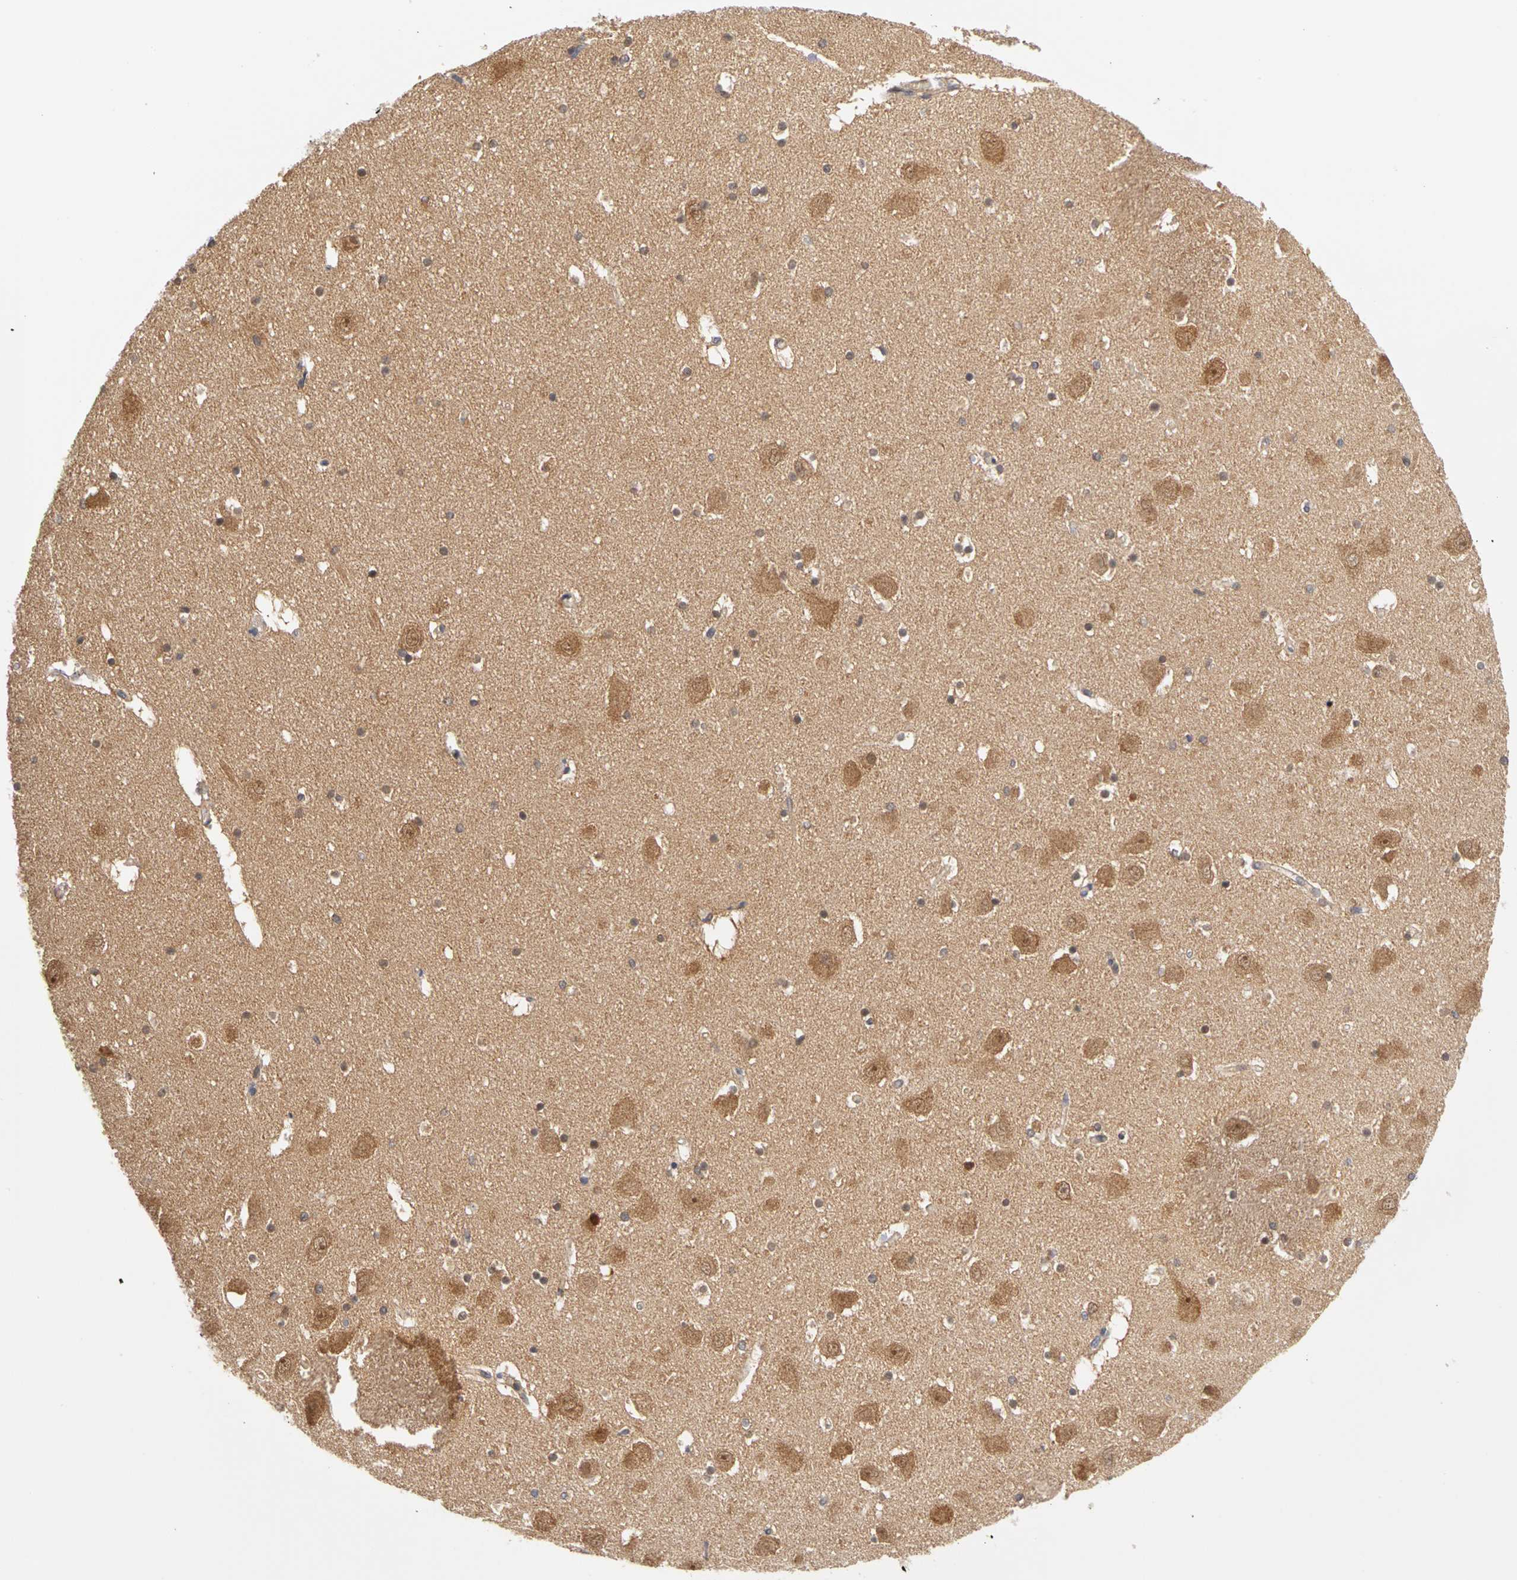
{"staining": {"intensity": "weak", "quantity": "25%-75%", "location": "cytoplasmic/membranous,nuclear"}, "tissue": "hippocampus", "cell_type": "Glial cells", "image_type": "normal", "snomed": [{"axis": "morphology", "description": "Normal tissue, NOS"}, {"axis": "topography", "description": "Hippocampus"}], "caption": "IHC micrograph of benign hippocampus stained for a protein (brown), which demonstrates low levels of weak cytoplasmic/membranous,nuclear expression in about 25%-75% of glial cells.", "gene": "UBE2M", "patient": {"sex": "male", "age": 45}}